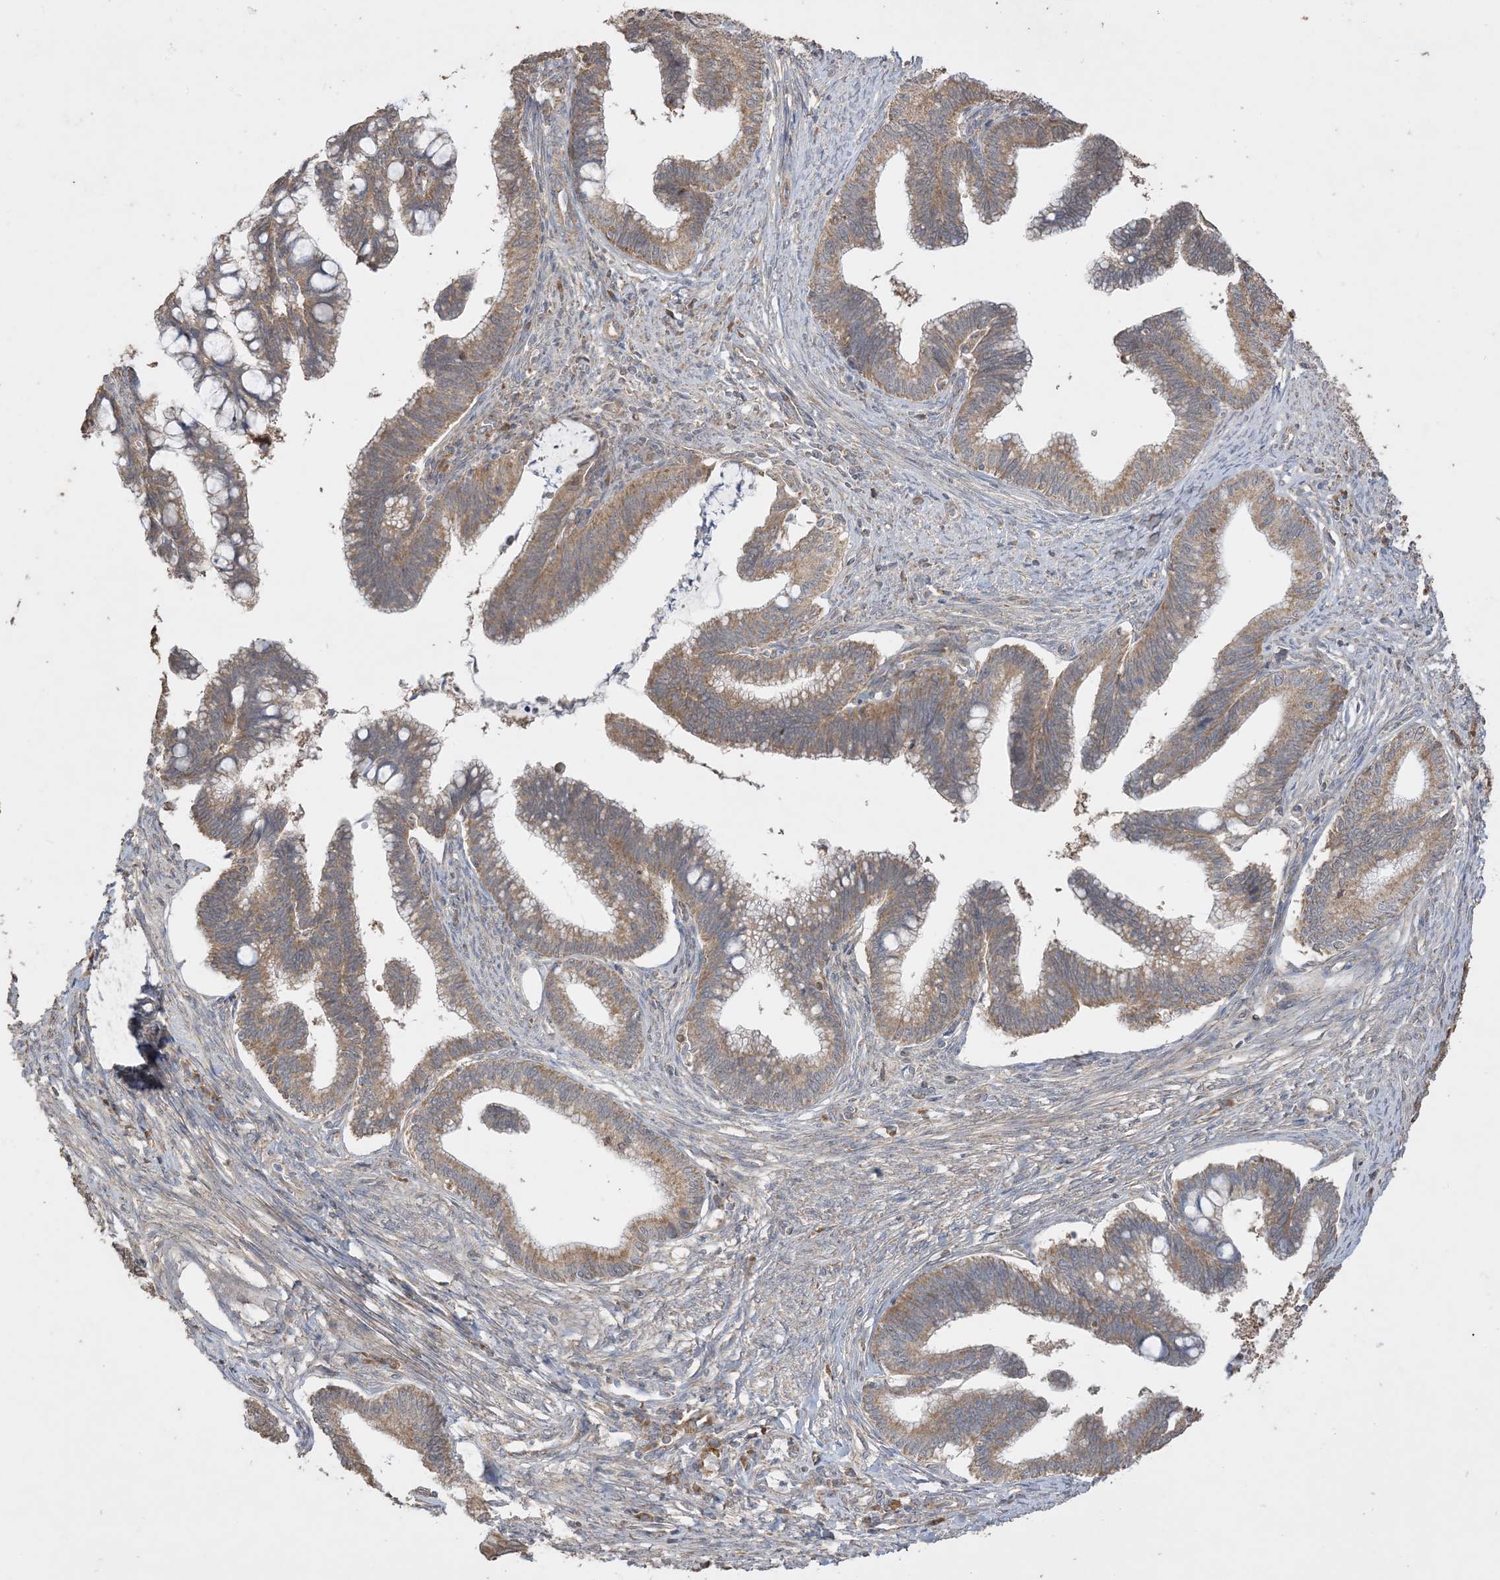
{"staining": {"intensity": "strong", "quantity": ">75%", "location": "cytoplasmic/membranous"}, "tissue": "cervical cancer", "cell_type": "Tumor cells", "image_type": "cancer", "snomed": [{"axis": "morphology", "description": "Adenocarcinoma, NOS"}, {"axis": "topography", "description": "Cervix"}], "caption": "Immunohistochemical staining of human adenocarcinoma (cervical) demonstrates high levels of strong cytoplasmic/membranous staining in about >75% of tumor cells.", "gene": "SIRT3", "patient": {"sex": "female", "age": 36}}